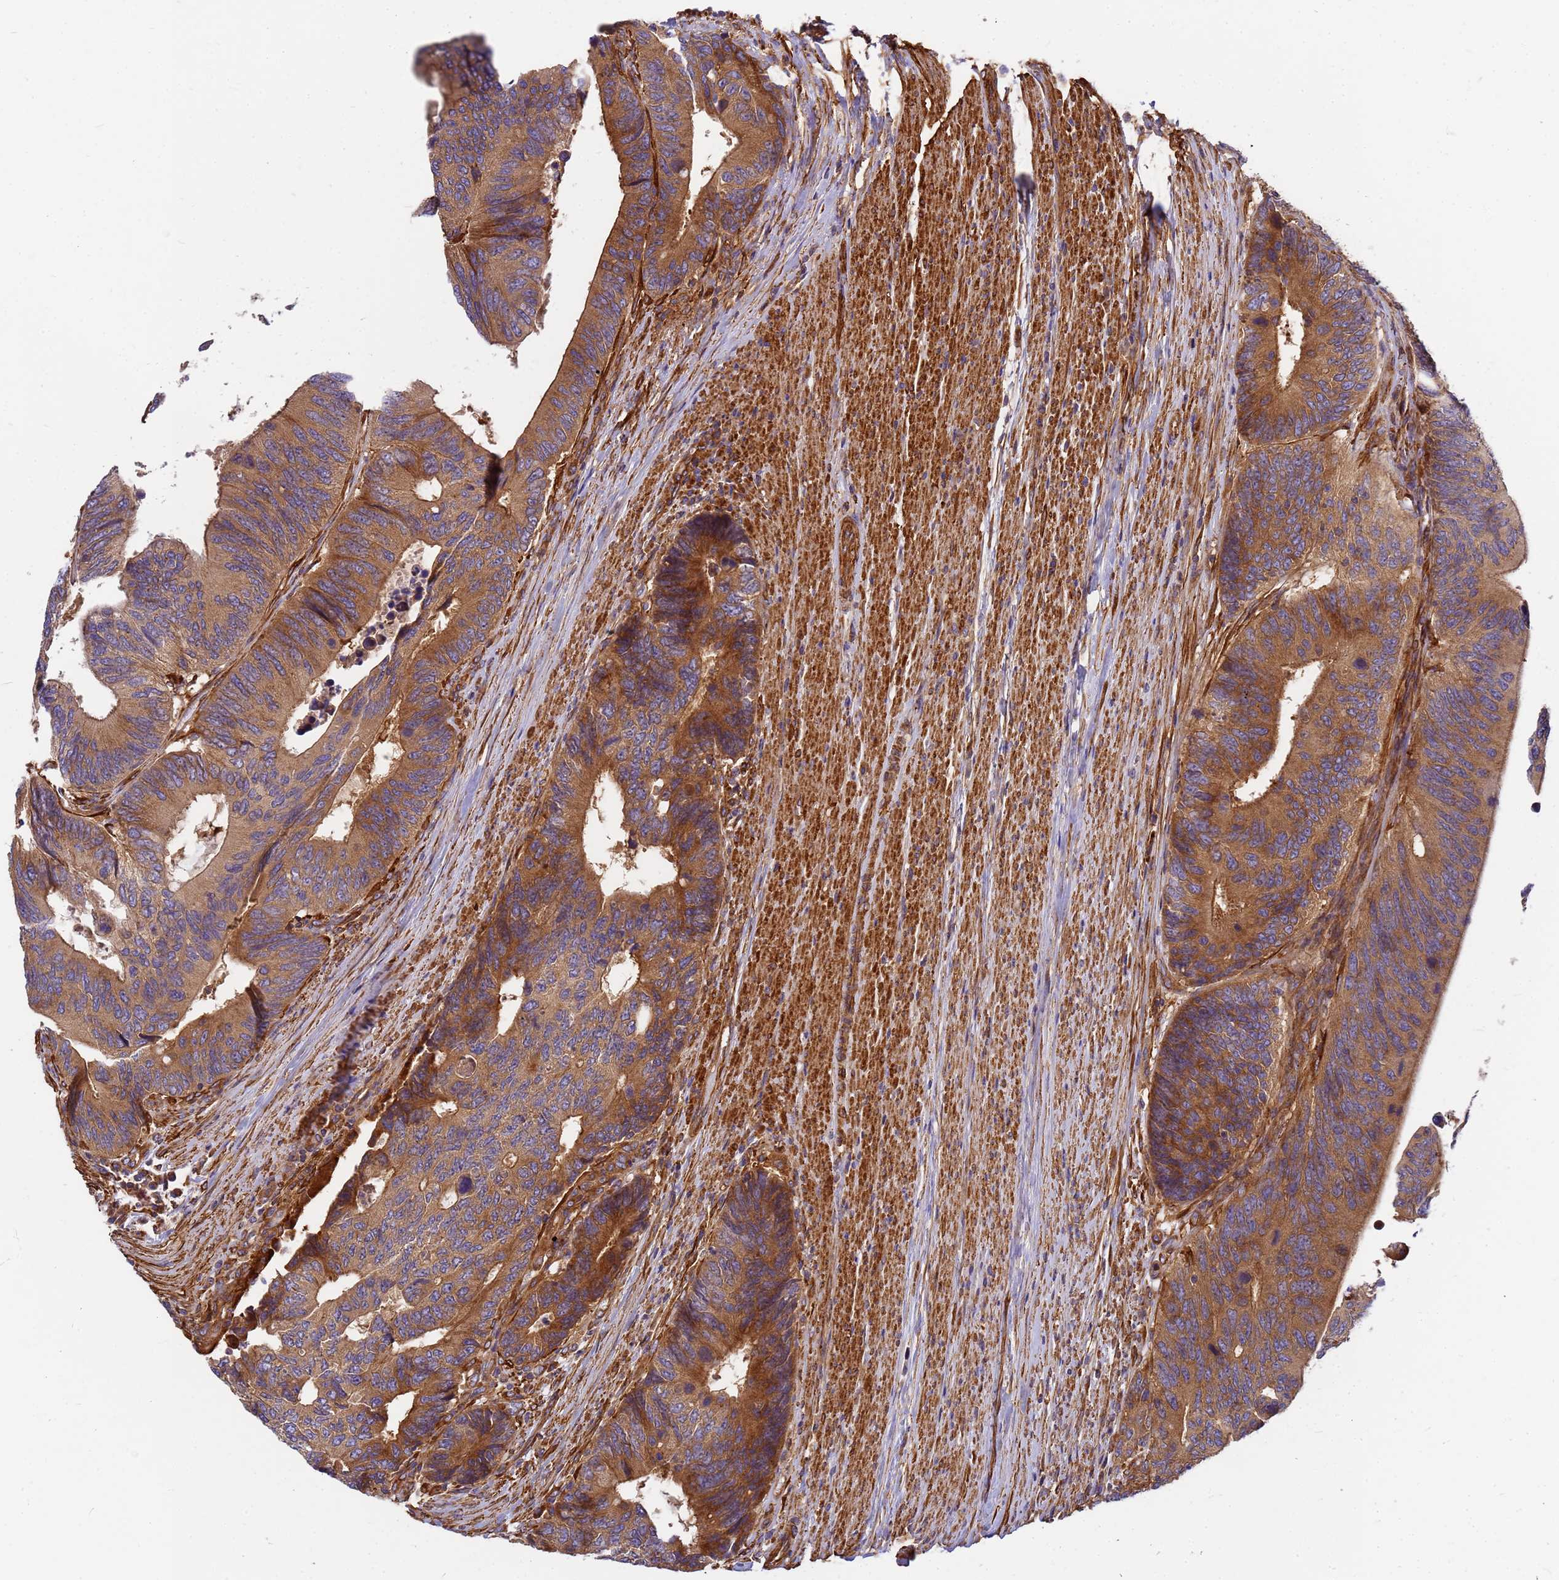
{"staining": {"intensity": "moderate", "quantity": ">75%", "location": "cytoplasmic/membranous"}, "tissue": "colorectal cancer", "cell_type": "Tumor cells", "image_type": "cancer", "snomed": [{"axis": "morphology", "description": "Adenocarcinoma, NOS"}, {"axis": "topography", "description": "Colon"}], "caption": "Moderate cytoplasmic/membranous protein staining is appreciated in approximately >75% of tumor cells in colorectal cancer.", "gene": "C2CD5", "patient": {"sex": "male", "age": 87}}